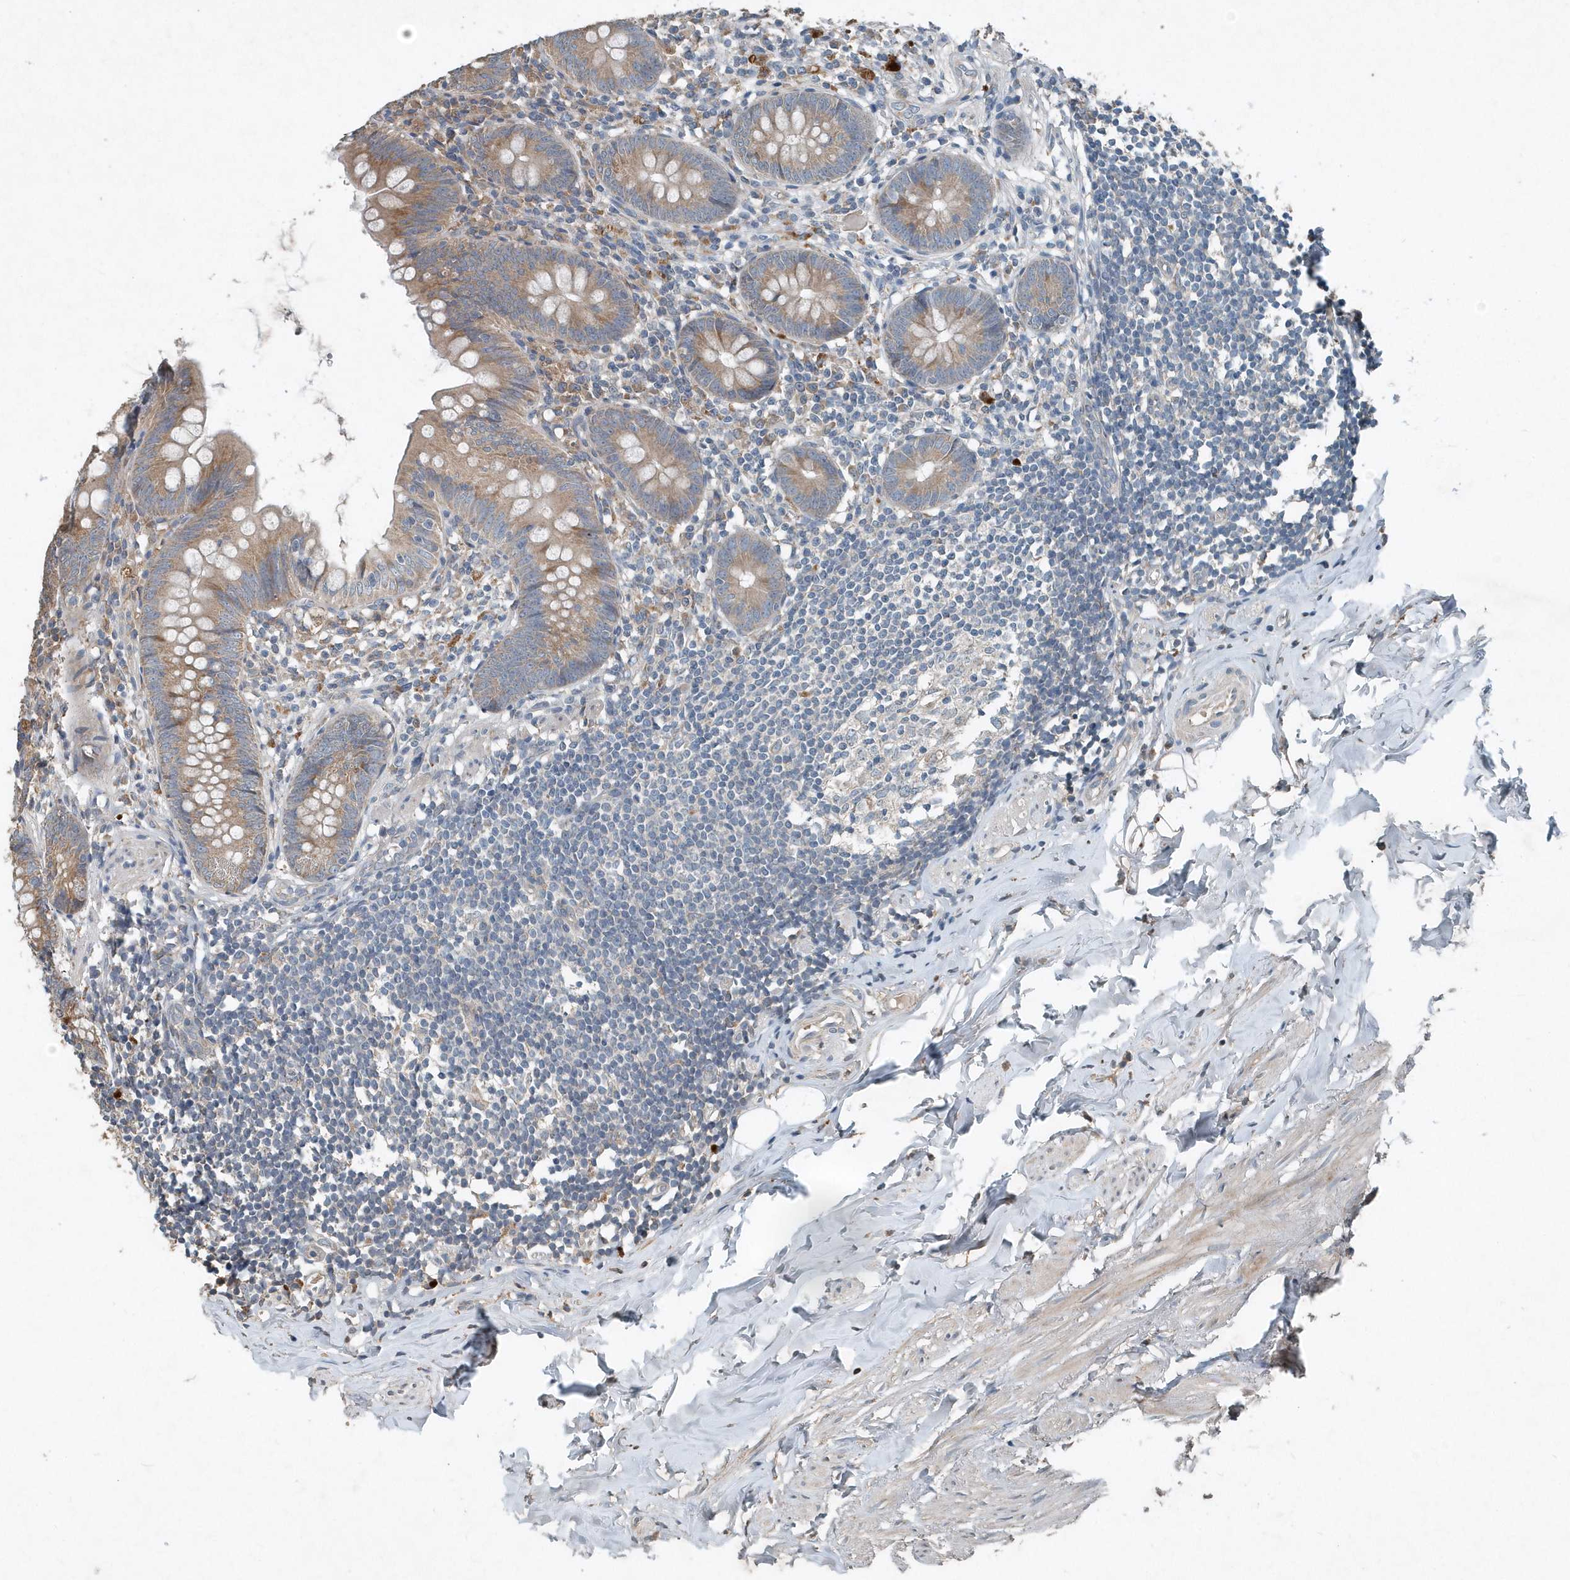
{"staining": {"intensity": "moderate", "quantity": ">75%", "location": "cytoplasmic/membranous"}, "tissue": "appendix", "cell_type": "Glandular cells", "image_type": "normal", "snomed": [{"axis": "morphology", "description": "Normal tissue, NOS"}, {"axis": "topography", "description": "Appendix"}], "caption": "Immunohistochemical staining of benign human appendix displays moderate cytoplasmic/membranous protein expression in approximately >75% of glandular cells. Using DAB (3,3'-diaminobenzidine) (brown) and hematoxylin (blue) stains, captured at high magnification using brightfield microscopy.", "gene": "SCFD2", "patient": {"sex": "female", "age": 62}}